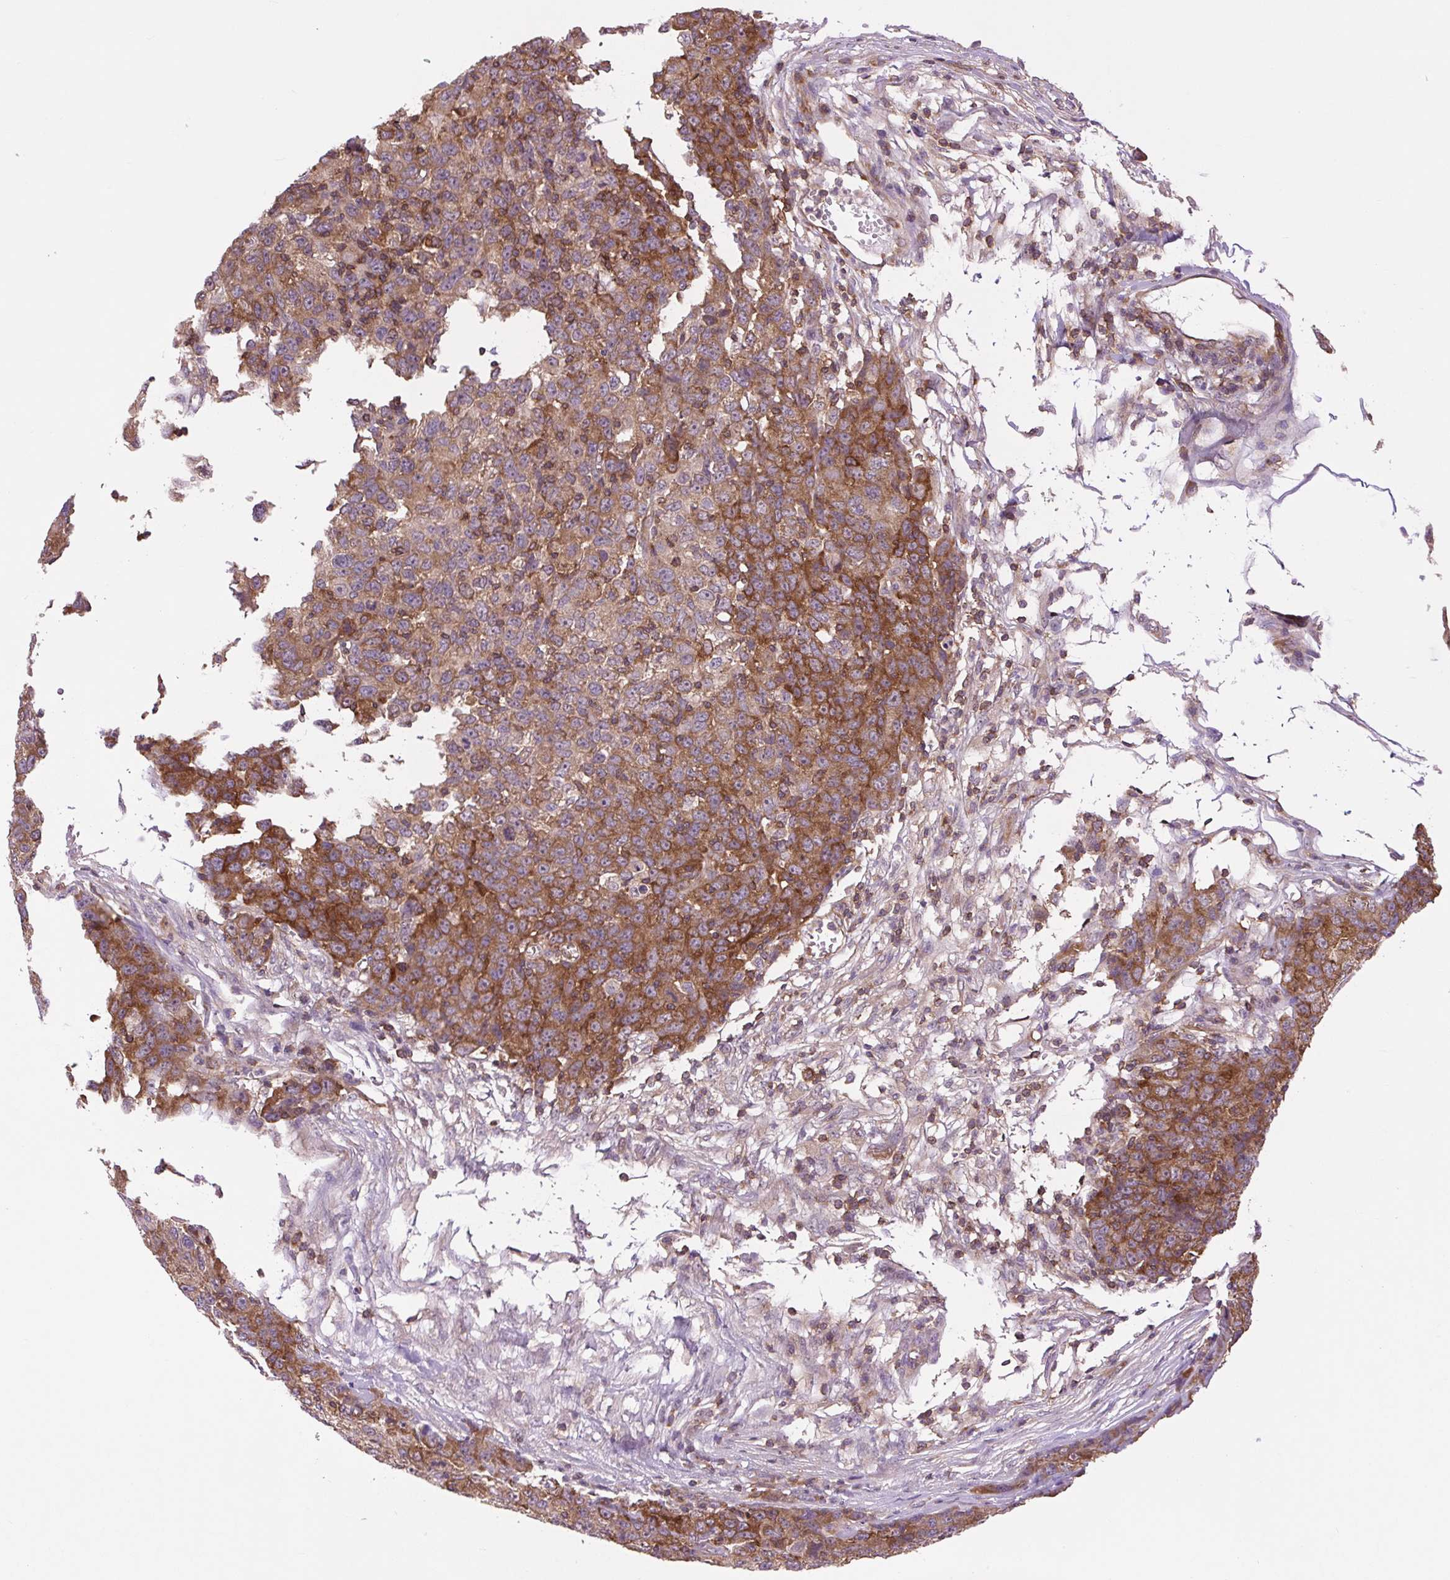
{"staining": {"intensity": "strong", "quantity": ">75%", "location": "cytoplasmic/membranous"}, "tissue": "ovarian cancer", "cell_type": "Tumor cells", "image_type": "cancer", "snomed": [{"axis": "morphology", "description": "Carcinoma, endometroid"}, {"axis": "topography", "description": "Ovary"}], "caption": "A brown stain shows strong cytoplasmic/membranous positivity of a protein in ovarian cancer (endometroid carcinoma) tumor cells.", "gene": "PLCG1", "patient": {"sex": "female", "age": 42}}